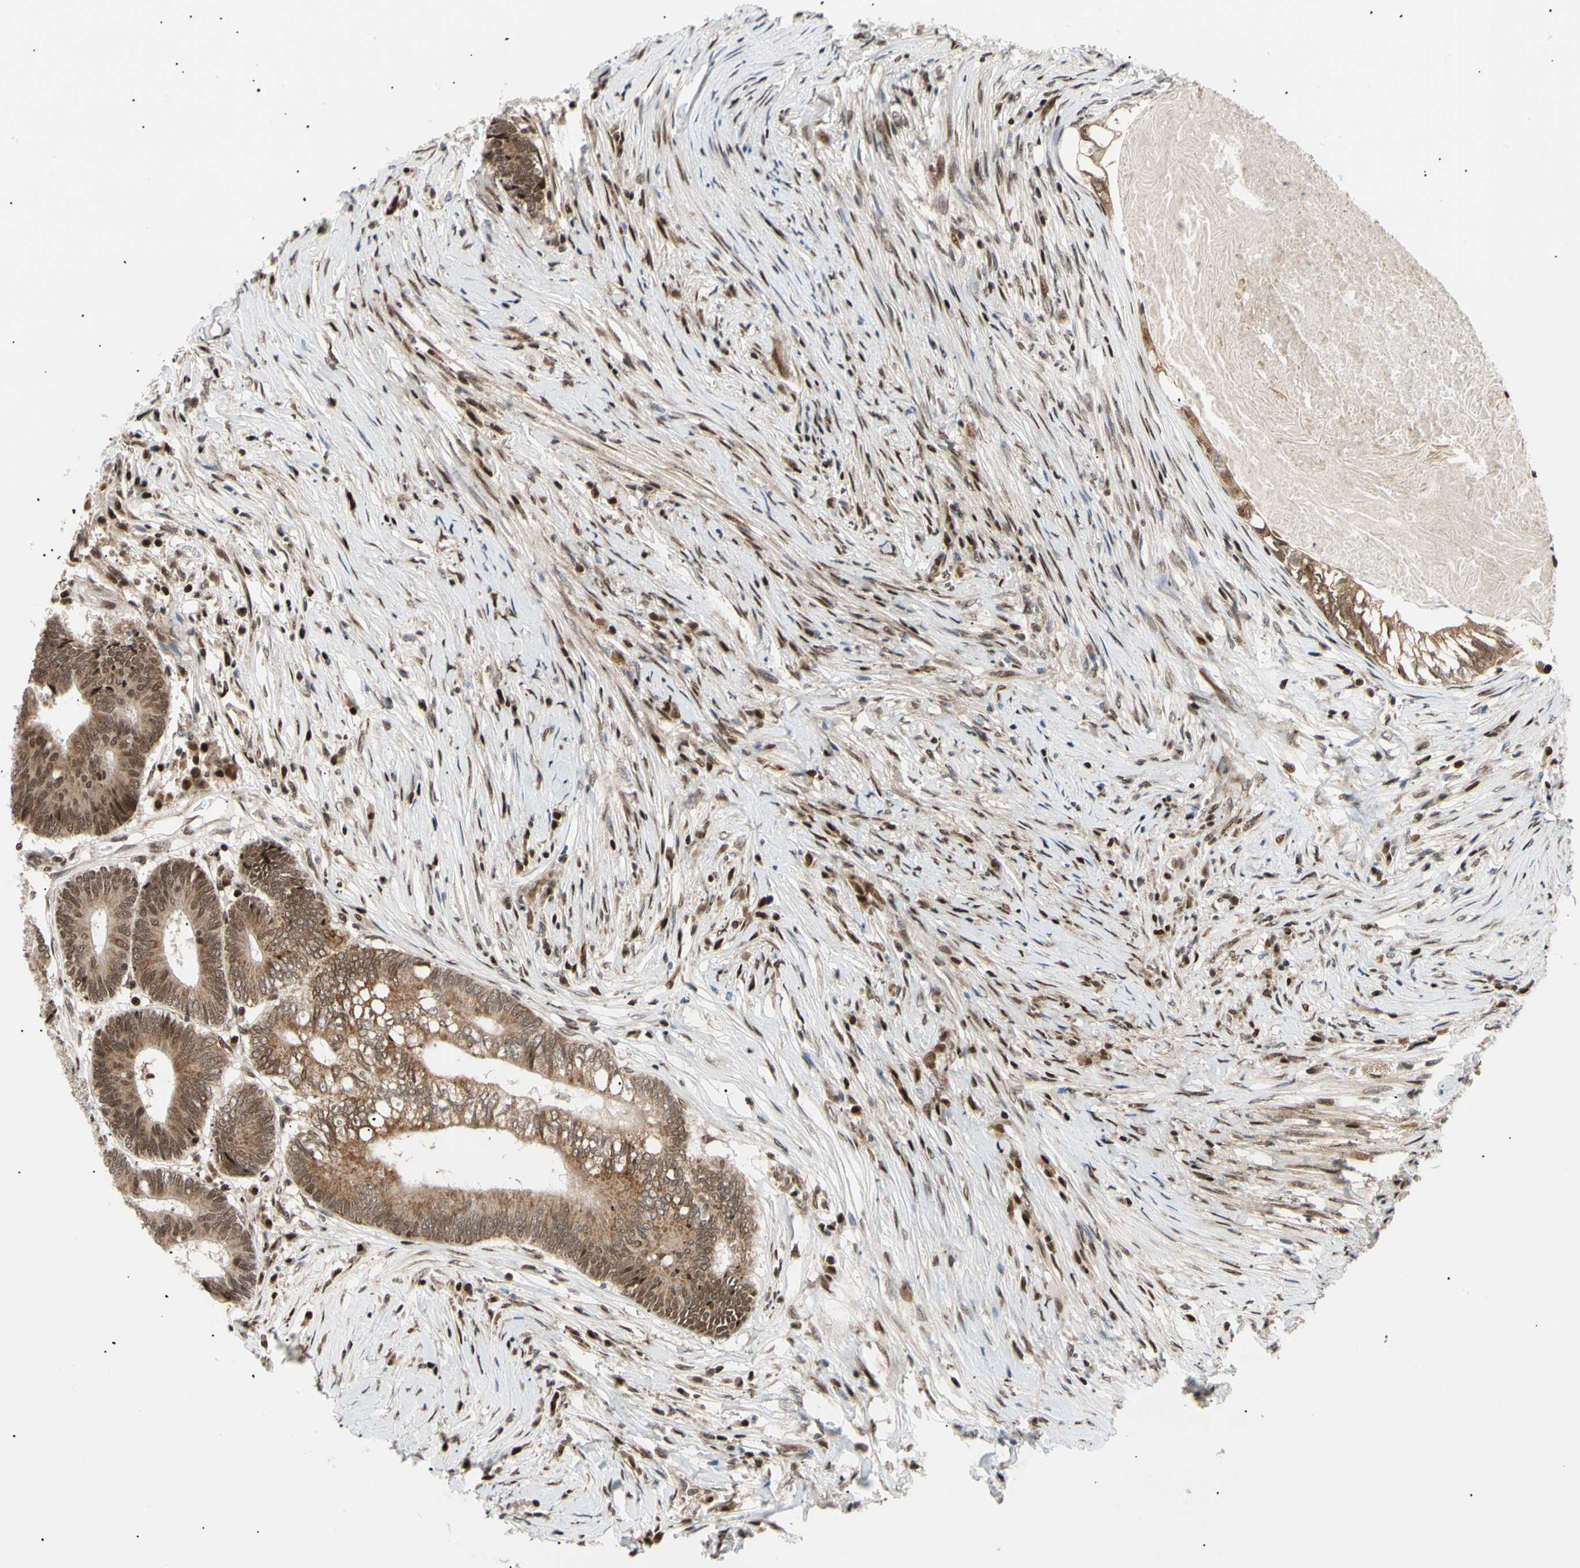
{"staining": {"intensity": "moderate", "quantity": ">75%", "location": "cytoplasmic/membranous,nuclear"}, "tissue": "colorectal cancer", "cell_type": "Tumor cells", "image_type": "cancer", "snomed": [{"axis": "morphology", "description": "Adenocarcinoma, NOS"}, {"axis": "topography", "description": "Rectum"}], "caption": "Immunohistochemistry of adenocarcinoma (colorectal) demonstrates medium levels of moderate cytoplasmic/membranous and nuclear expression in about >75% of tumor cells.", "gene": "E2F1", "patient": {"sex": "male", "age": 63}}